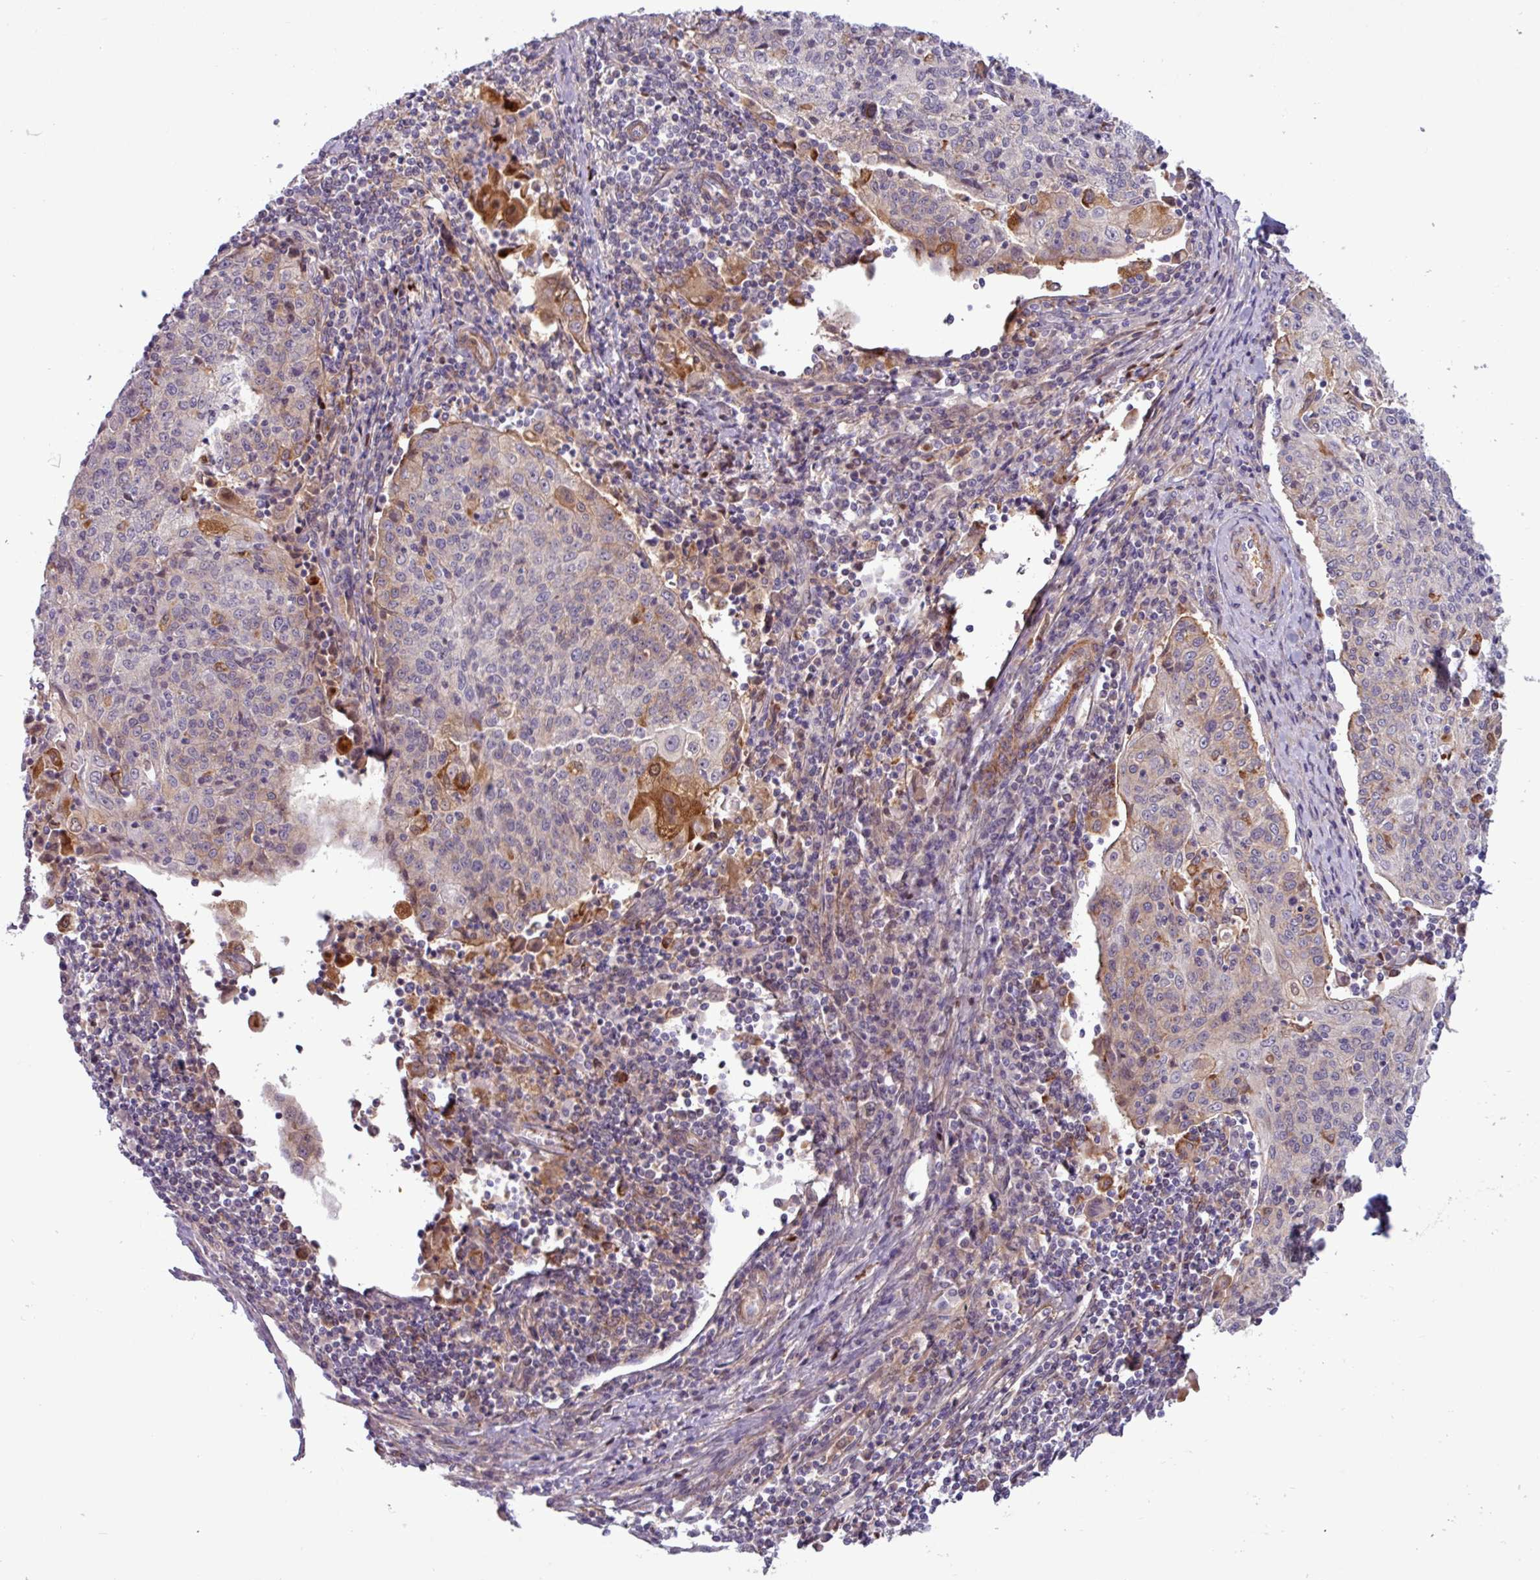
{"staining": {"intensity": "moderate", "quantity": "<25%", "location": "cytoplasmic/membranous"}, "tissue": "cervical cancer", "cell_type": "Tumor cells", "image_type": "cancer", "snomed": [{"axis": "morphology", "description": "Squamous cell carcinoma, NOS"}, {"axis": "topography", "description": "Cervix"}], "caption": "Protein expression analysis of cervical cancer (squamous cell carcinoma) exhibits moderate cytoplasmic/membranous staining in approximately <25% of tumor cells.", "gene": "PCED1A", "patient": {"sex": "female", "age": 48}}